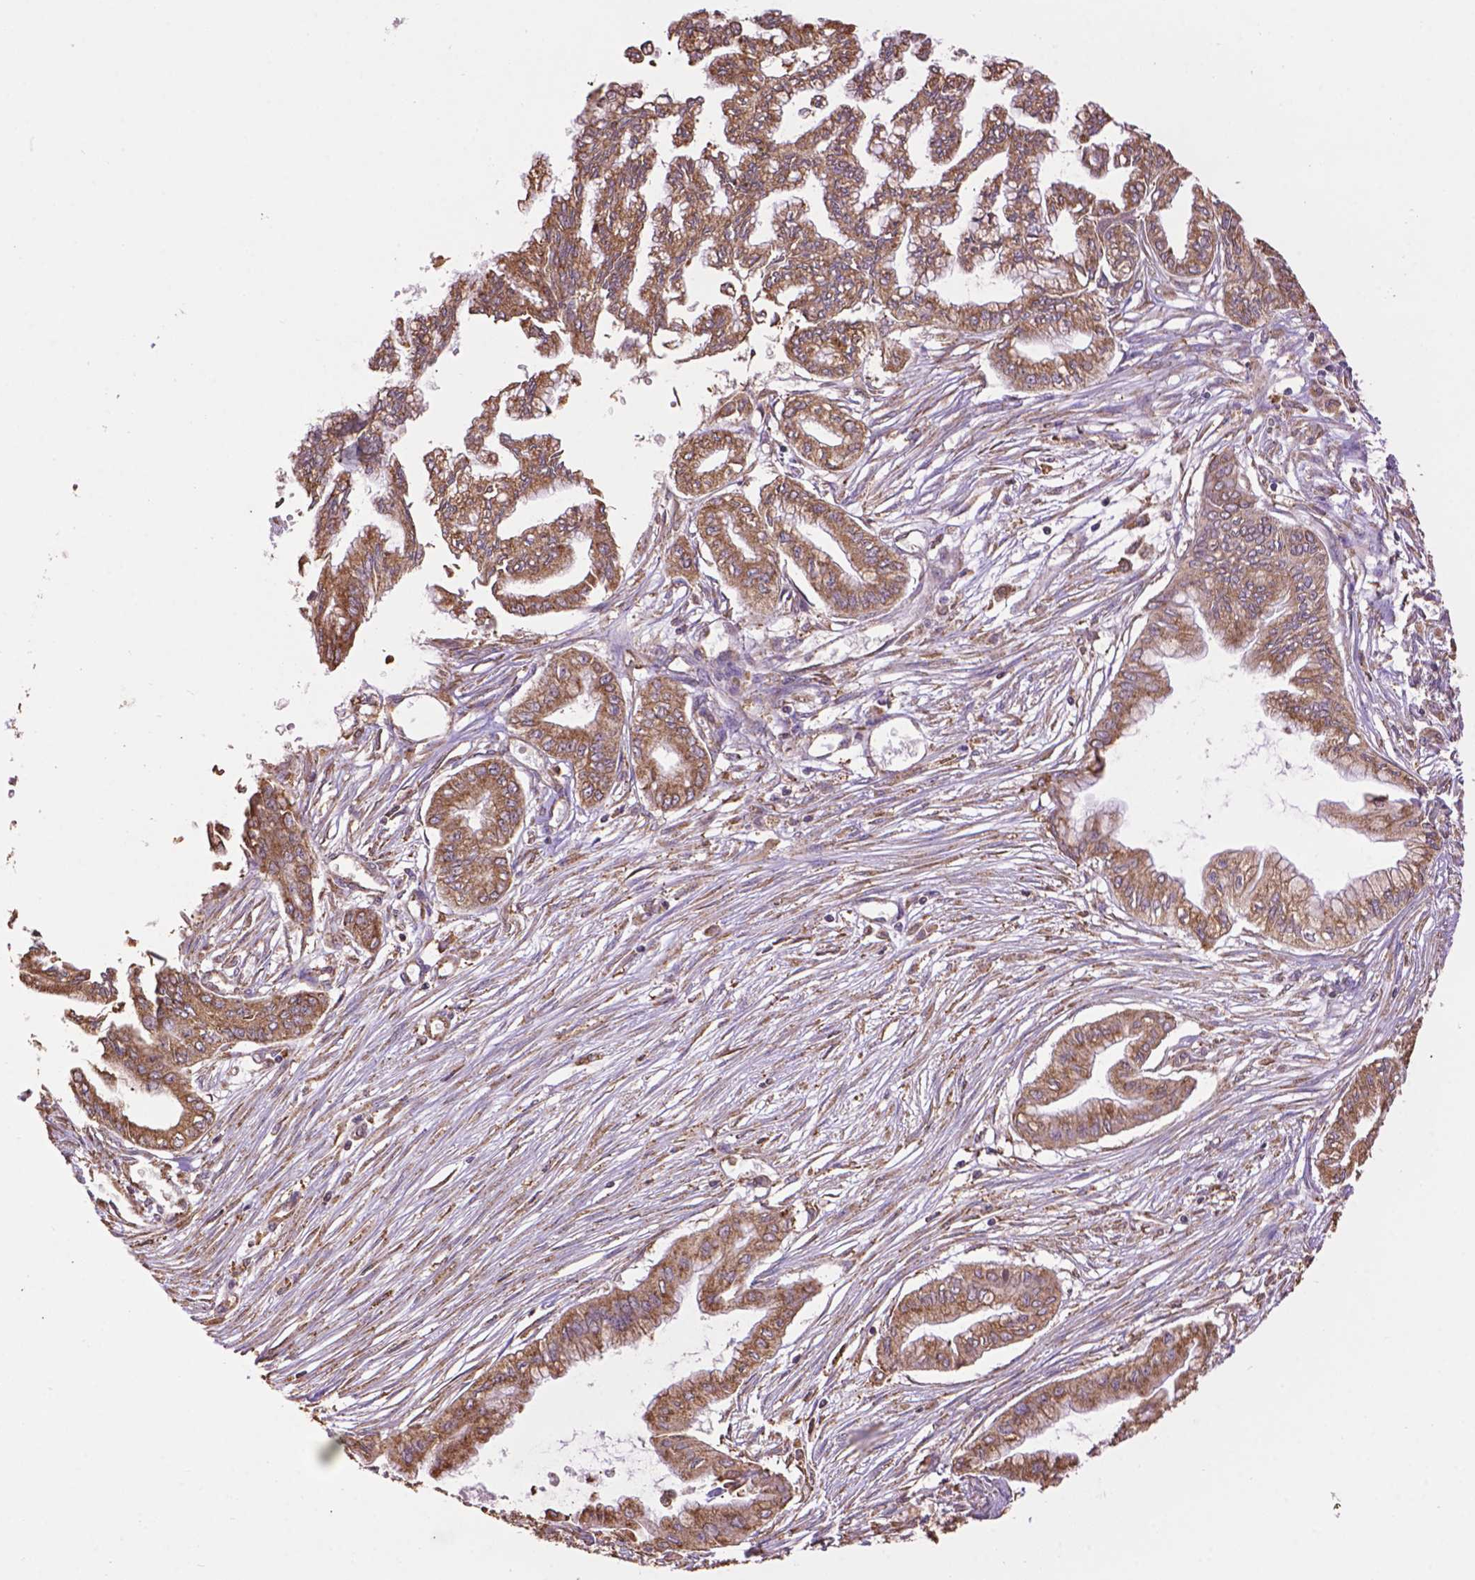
{"staining": {"intensity": "moderate", "quantity": ">75%", "location": "cytoplasmic/membranous"}, "tissue": "pancreatic cancer", "cell_type": "Tumor cells", "image_type": "cancer", "snomed": [{"axis": "morphology", "description": "Adenocarcinoma, NOS"}, {"axis": "topography", "description": "Pancreas"}], "caption": "Immunohistochemical staining of pancreatic adenocarcinoma displays moderate cytoplasmic/membranous protein staining in about >75% of tumor cells.", "gene": "PPP2R5E", "patient": {"sex": "female", "age": 68}}